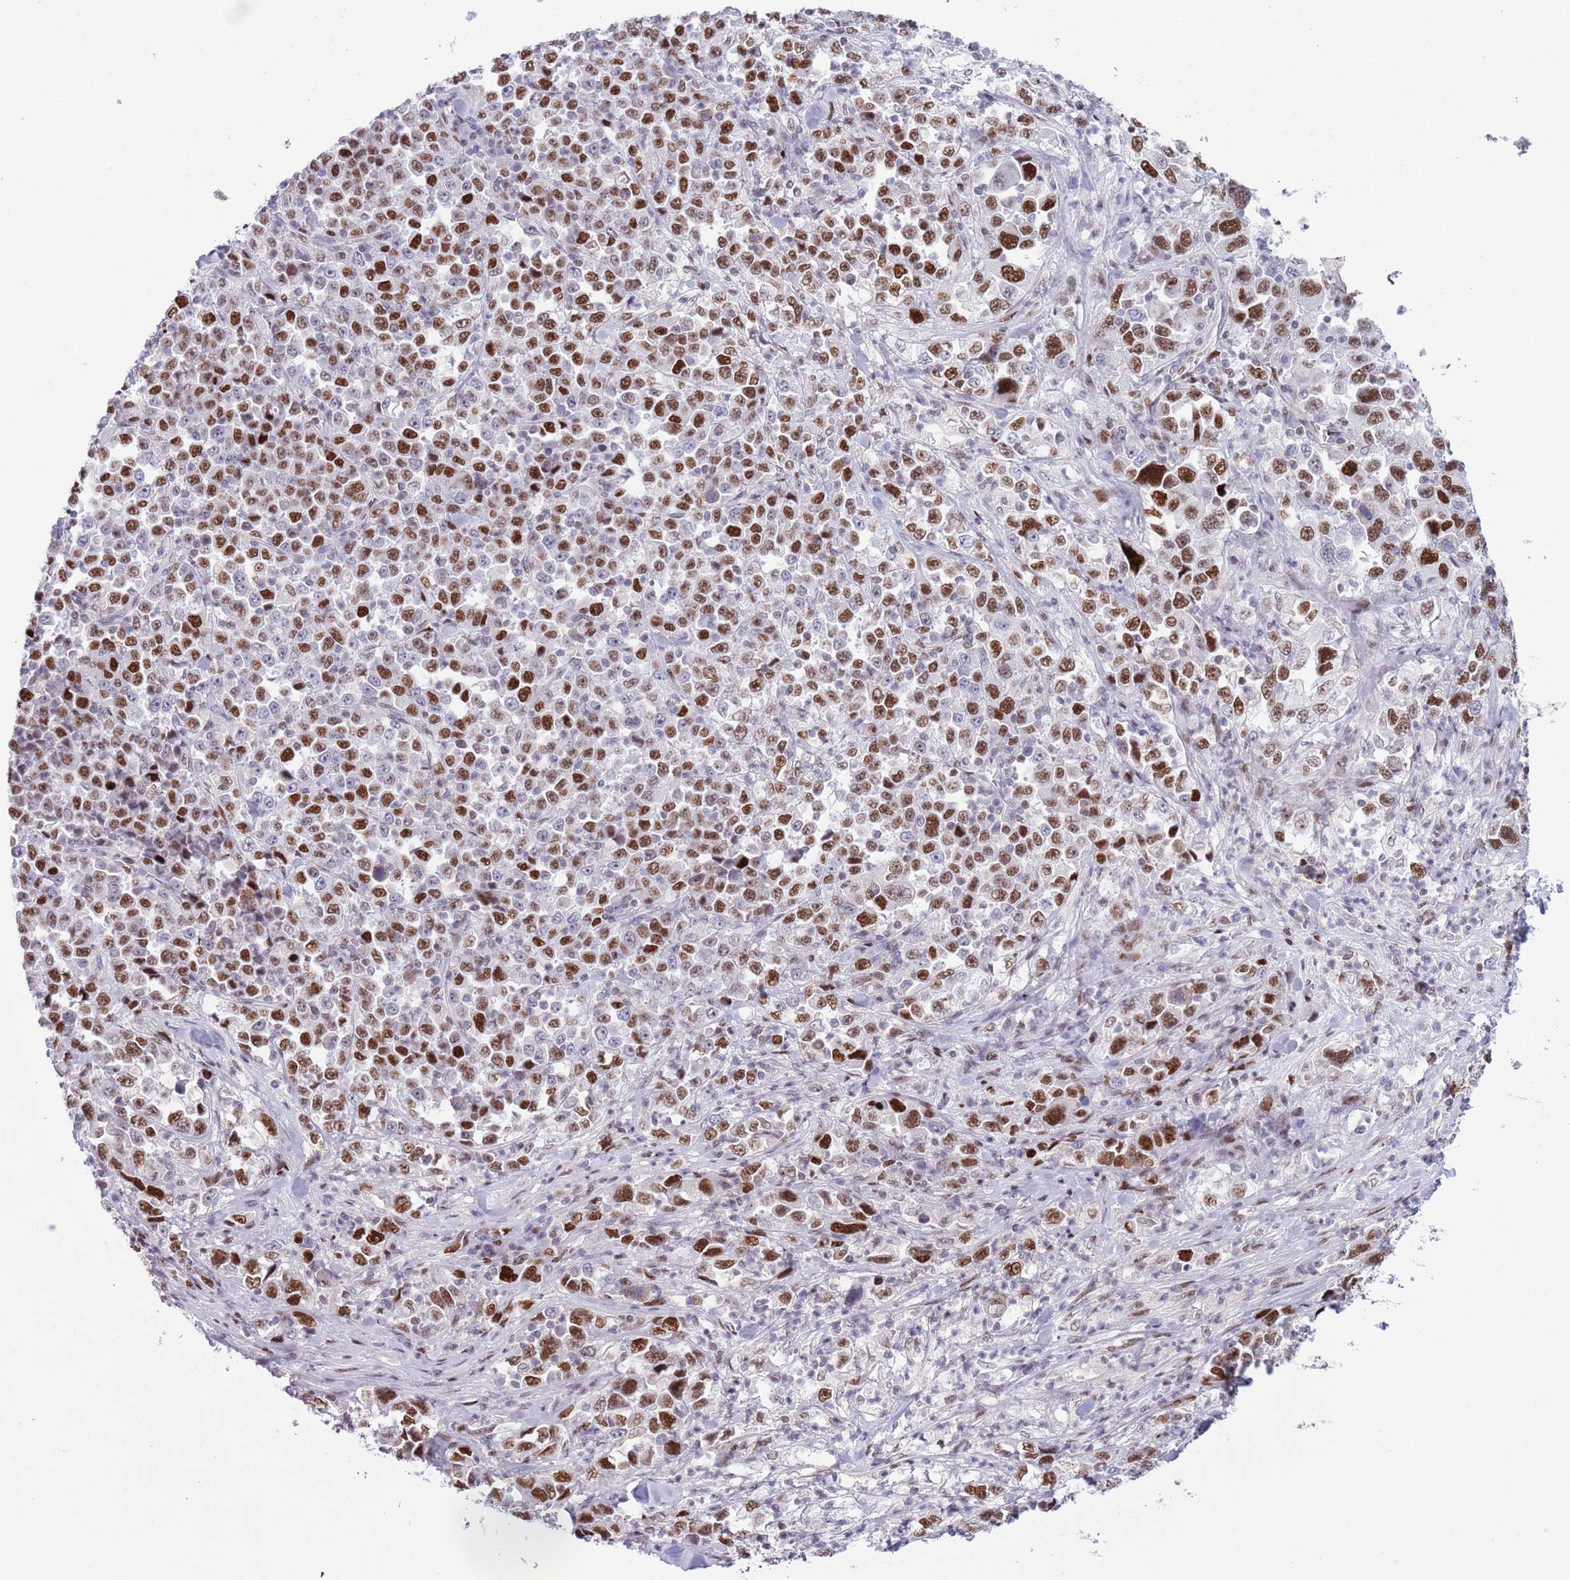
{"staining": {"intensity": "strong", "quantity": ">75%", "location": "nuclear"}, "tissue": "stomach cancer", "cell_type": "Tumor cells", "image_type": "cancer", "snomed": [{"axis": "morphology", "description": "Normal tissue, NOS"}, {"axis": "morphology", "description": "Adenocarcinoma, NOS"}, {"axis": "topography", "description": "Stomach, upper"}, {"axis": "topography", "description": "Stomach"}], "caption": "A brown stain labels strong nuclear staining of a protein in human adenocarcinoma (stomach) tumor cells.", "gene": "MFSD10", "patient": {"sex": "male", "age": 59}}